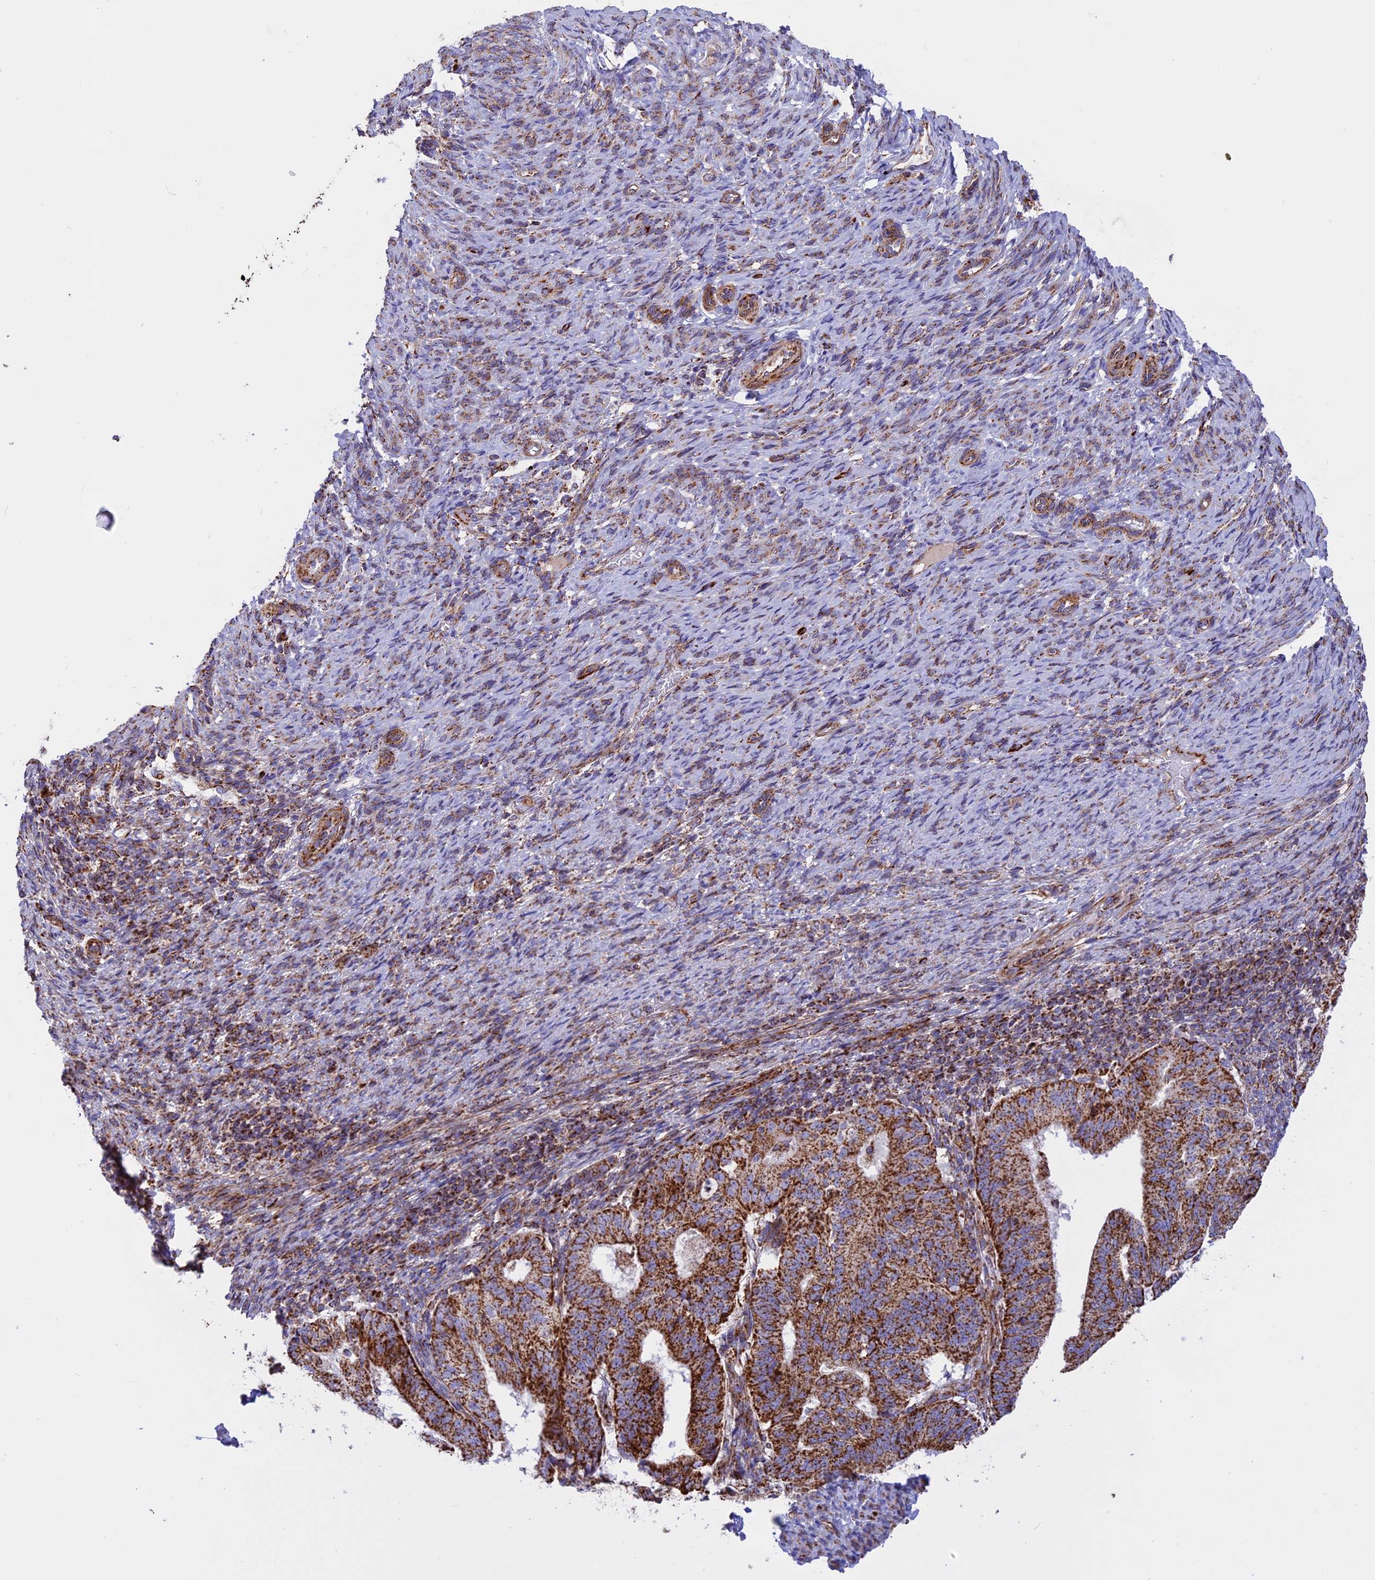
{"staining": {"intensity": "strong", "quantity": ">75%", "location": "cytoplasmic/membranous"}, "tissue": "endometrial cancer", "cell_type": "Tumor cells", "image_type": "cancer", "snomed": [{"axis": "morphology", "description": "Adenocarcinoma, NOS"}, {"axis": "topography", "description": "Endometrium"}], "caption": "Tumor cells reveal high levels of strong cytoplasmic/membranous expression in approximately >75% of cells in endometrial adenocarcinoma.", "gene": "UQCRB", "patient": {"sex": "female", "age": 70}}